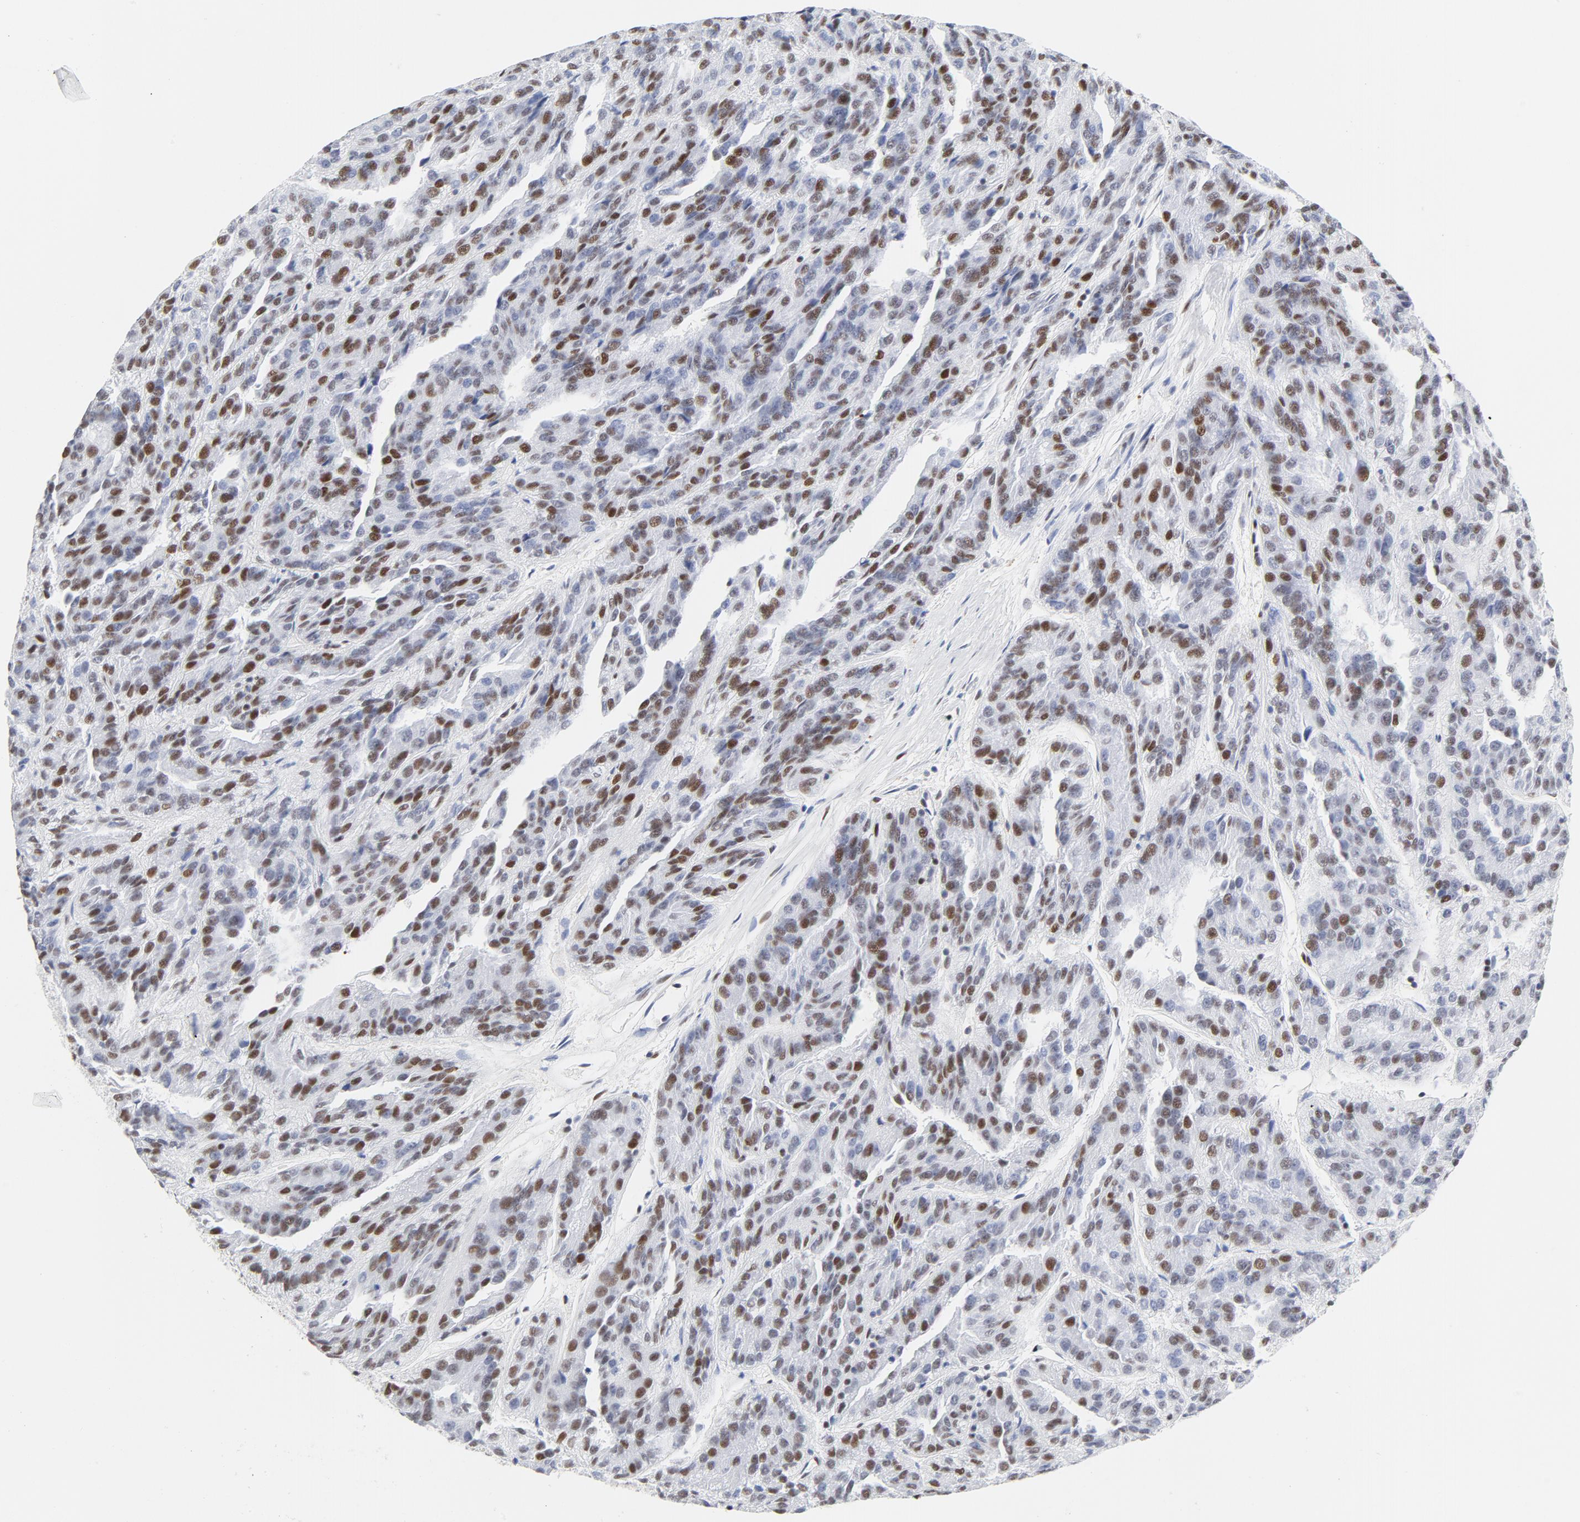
{"staining": {"intensity": "moderate", "quantity": "25%-75%", "location": "nuclear"}, "tissue": "renal cancer", "cell_type": "Tumor cells", "image_type": "cancer", "snomed": [{"axis": "morphology", "description": "Adenocarcinoma, NOS"}, {"axis": "topography", "description": "Kidney"}], "caption": "Adenocarcinoma (renal) stained with a protein marker reveals moderate staining in tumor cells.", "gene": "ATF2", "patient": {"sex": "male", "age": 46}}